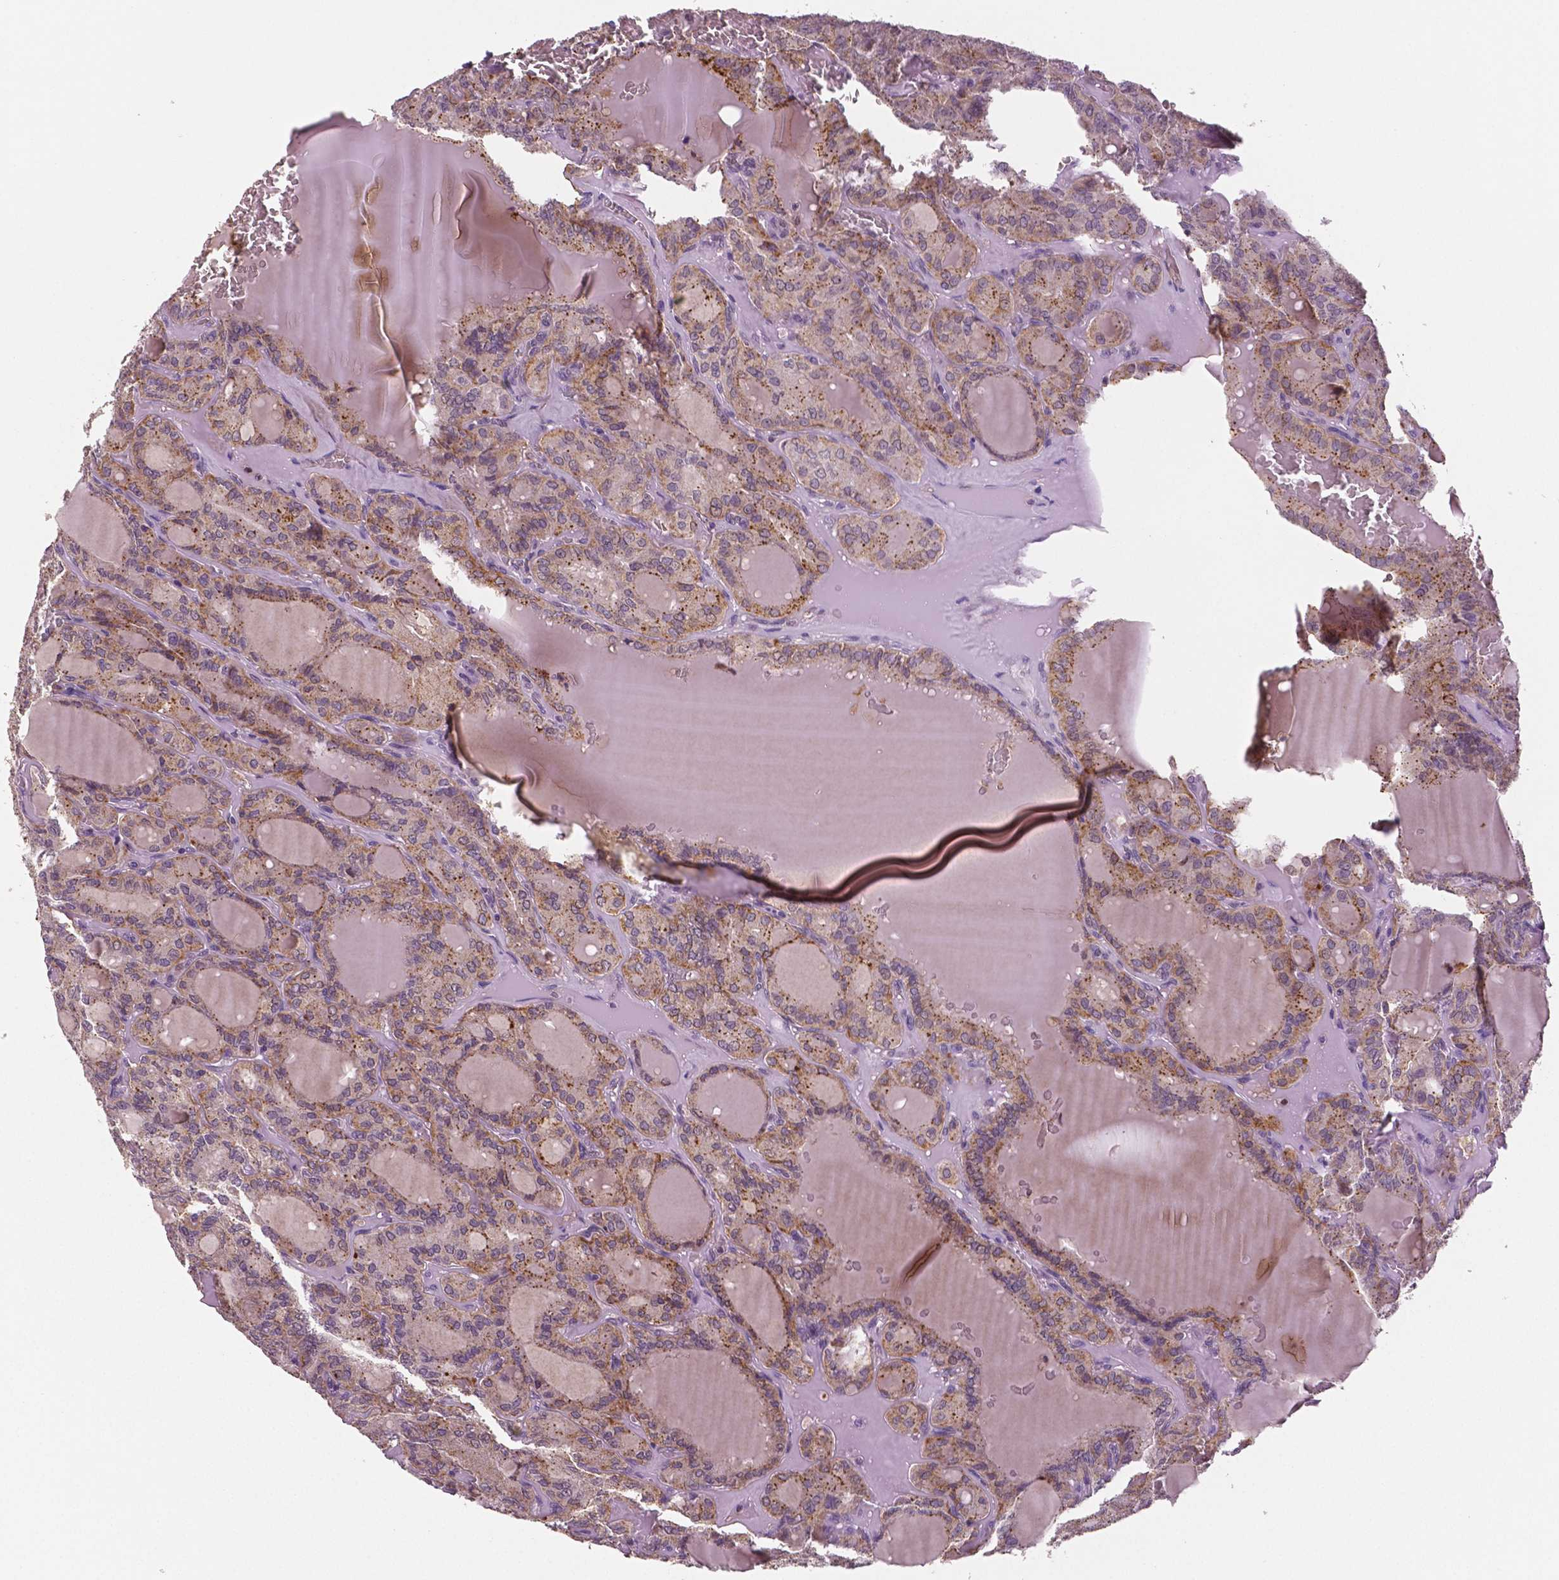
{"staining": {"intensity": "moderate", "quantity": ">75%", "location": "cytoplasmic/membranous"}, "tissue": "thyroid cancer", "cell_type": "Tumor cells", "image_type": "cancer", "snomed": [{"axis": "morphology", "description": "Papillary adenocarcinoma, NOS"}, {"axis": "topography", "description": "Thyroid gland"}], "caption": "The immunohistochemical stain highlights moderate cytoplasmic/membranous positivity in tumor cells of papillary adenocarcinoma (thyroid) tissue.", "gene": "MKI67", "patient": {"sex": "male", "age": 87}}